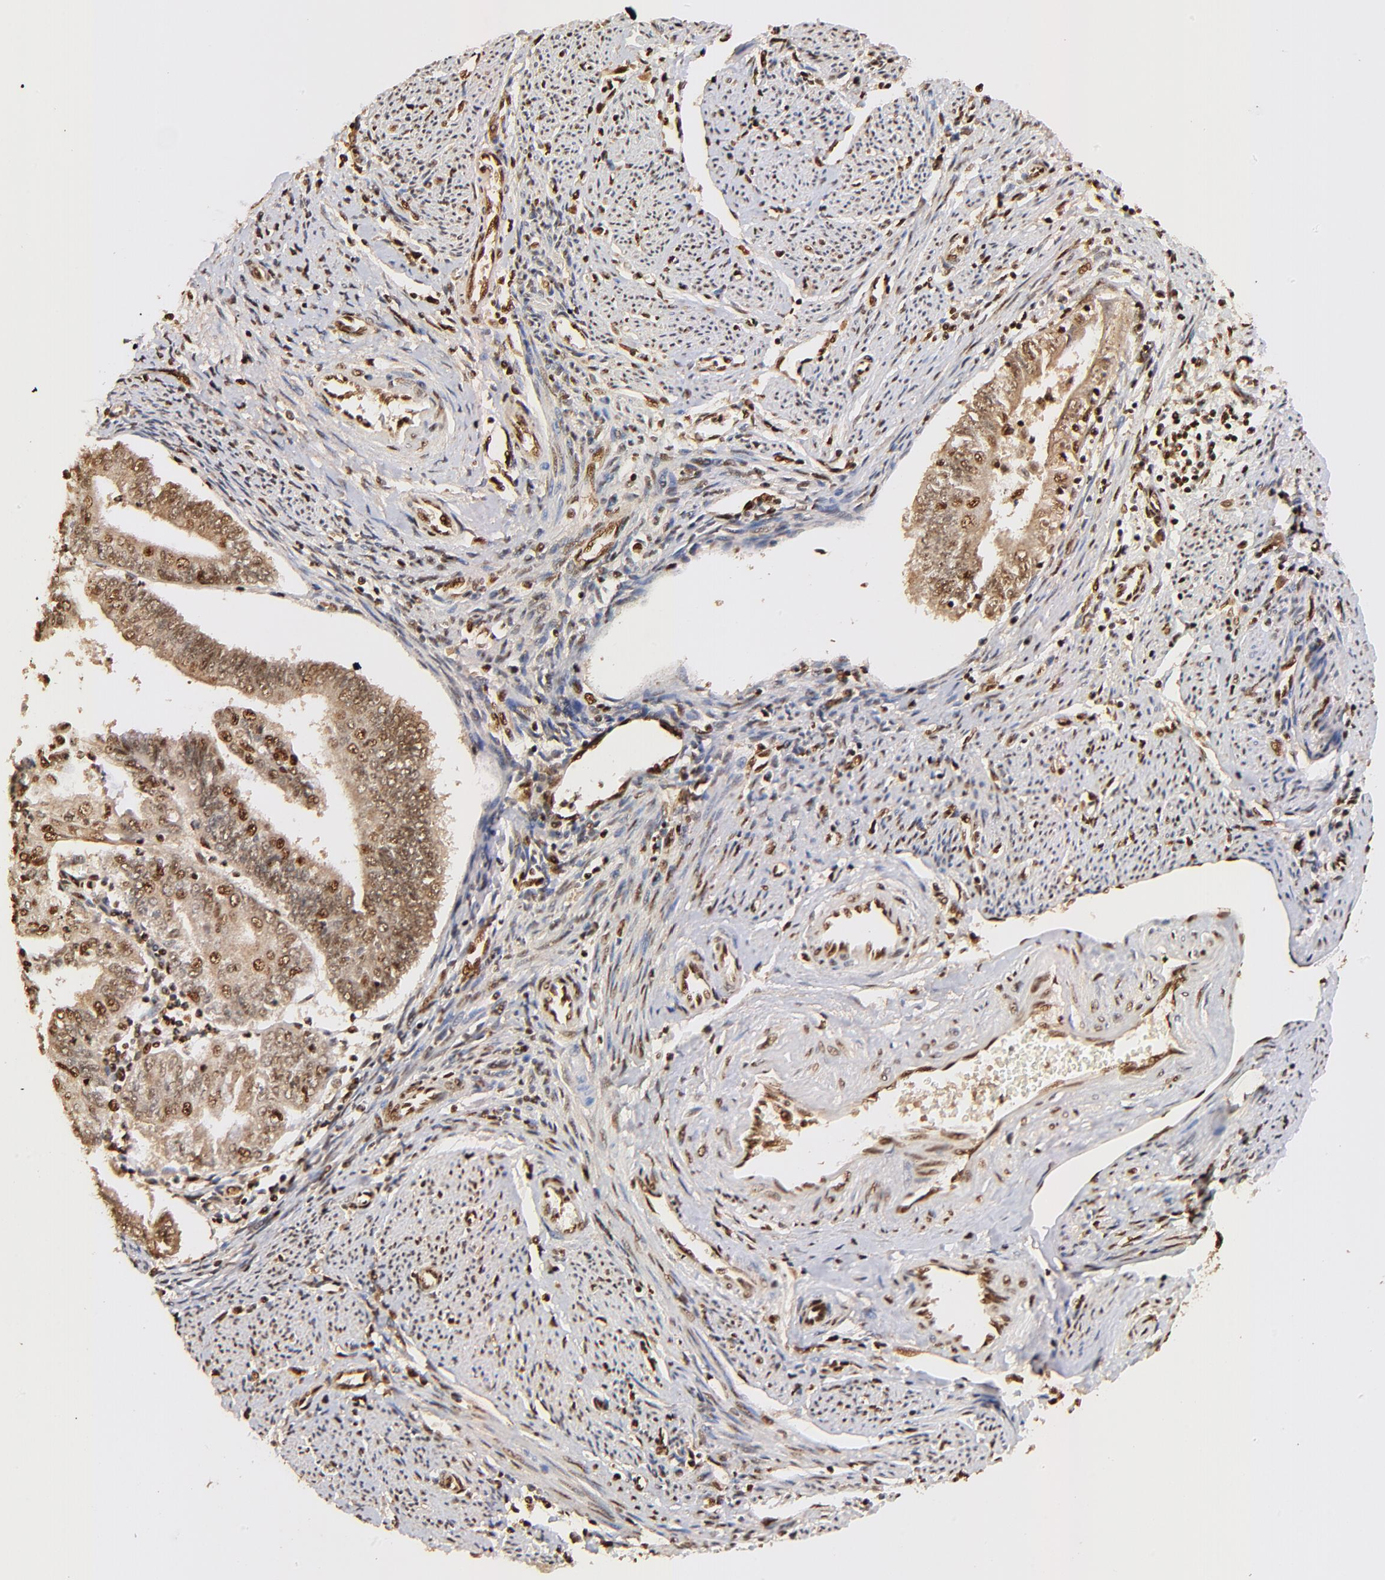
{"staining": {"intensity": "strong", "quantity": ">75%", "location": "cytoplasmic/membranous,nuclear"}, "tissue": "endometrial cancer", "cell_type": "Tumor cells", "image_type": "cancer", "snomed": [{"axis": "morphology", "description": "Adenocarcinoma, NOS"}, {"axis": "topography", "description": "Endometrium"}], "caption": "Immunohistochemistry (IHC) micrograph of human endometrial adenocarcinoma stained for a protein (brown), which demonstrates high levels of strong cytoplasmic/membranous and nuclear staining in about >75% of tumor cells.", "gene": "MED12", "patient": {"sex": "female", "age": 75}}